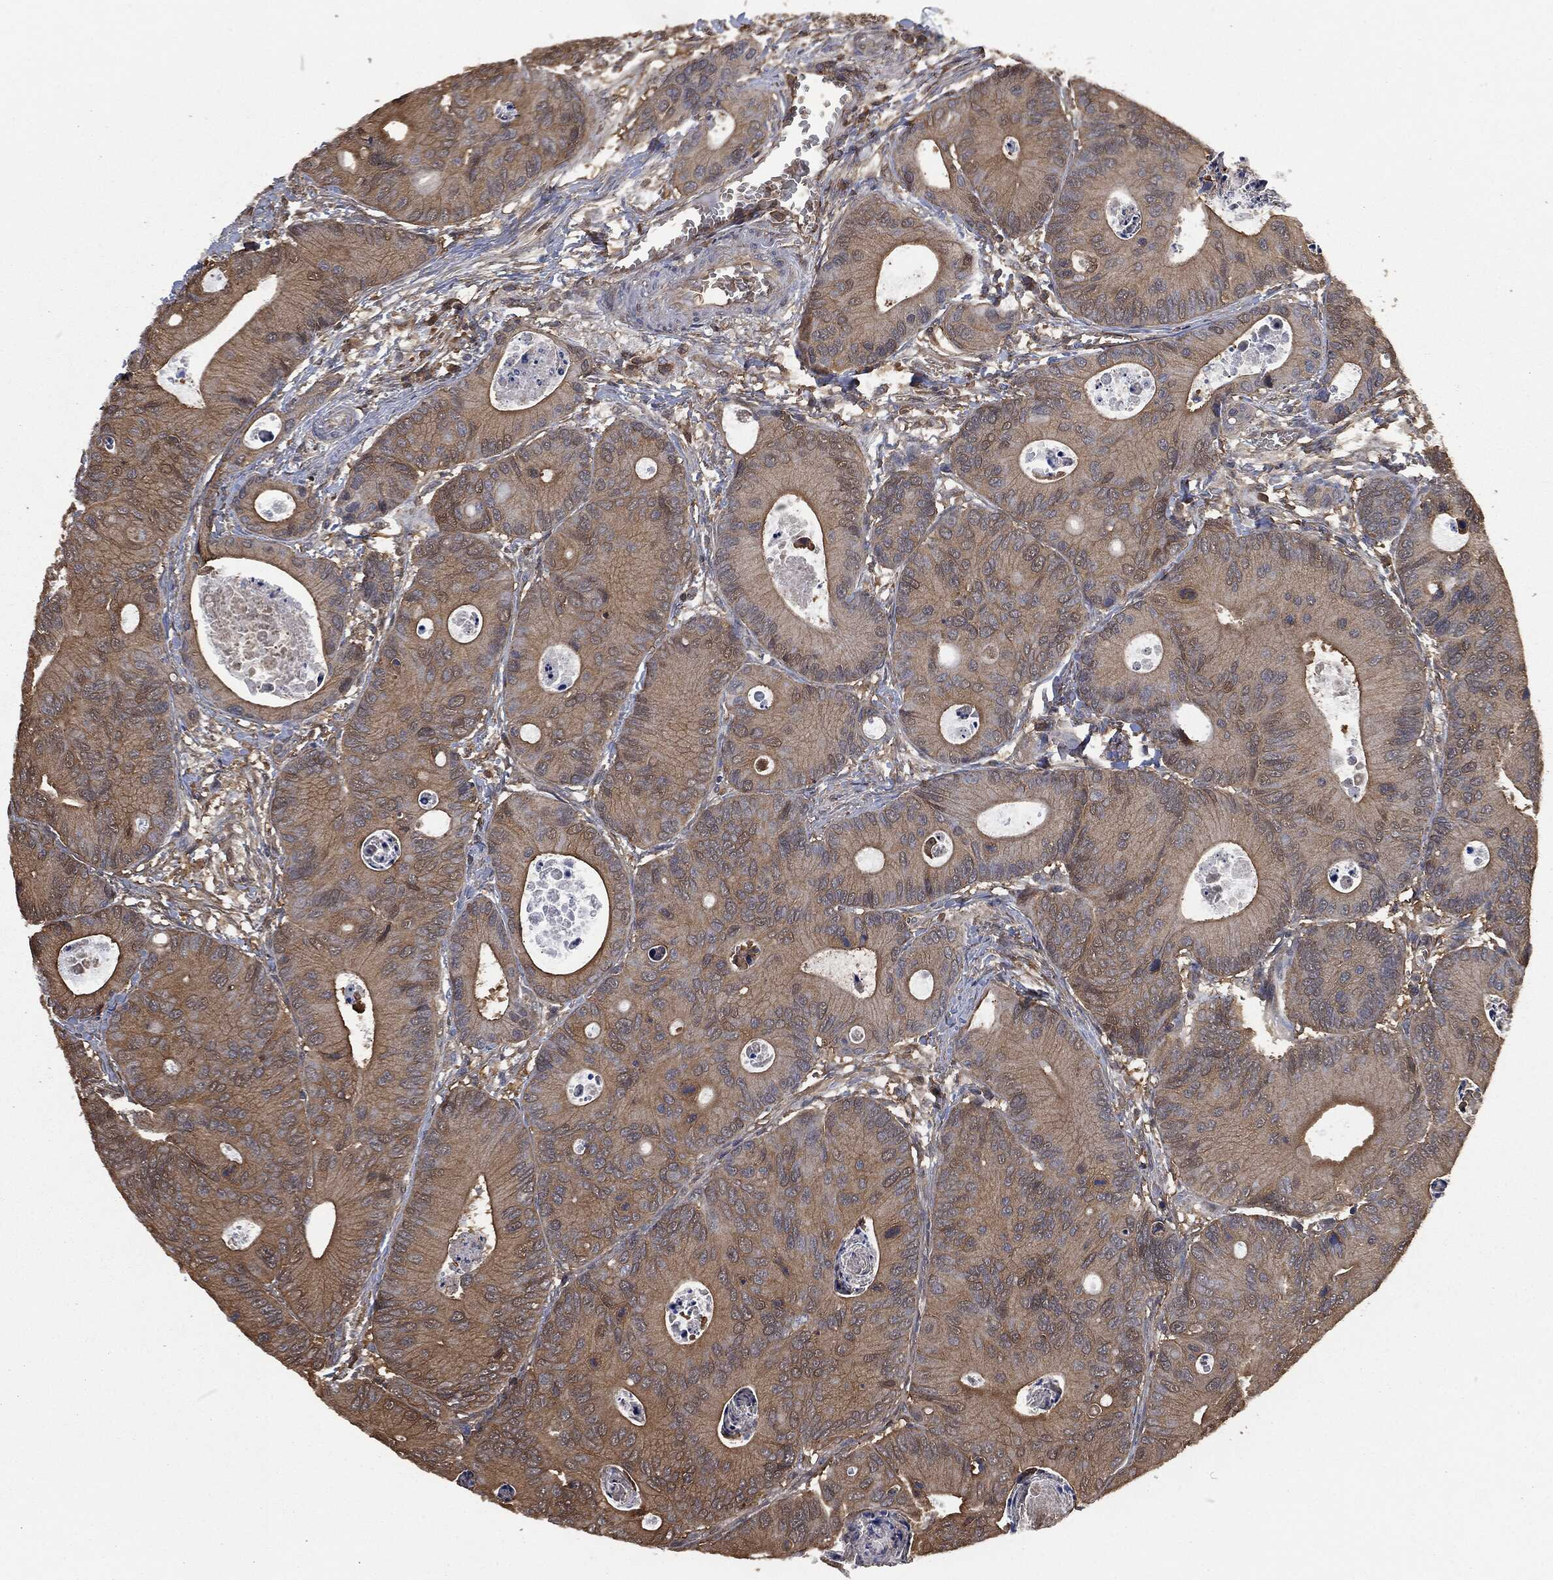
{"staining": {"intensity": "weak", "quantity": "25%-75%", "location": "cytoplasmic/membranous"}, "tissue": "colorectal cancer", "cell_type": "Tumor cells", "image_type": "cancer", "snomed": [{"axis": "morphology", "description": "Adenocarcinoma, NOS"}, {"axis": "topography", "description": "Colon"}], "caption": "Protein analysis of colorectal cancer (adenocarcinoma) tissue reveals weak cytoplasmic/membranous positivity in approximately 25%-75% of tumor cells. The protein is stained brown, and the nuclei are stained in blue (DAB IHC with brightfield microscopy, high magnification).", "gene": "PRDX4", "patient": {"sex": "female", "age": 78}}